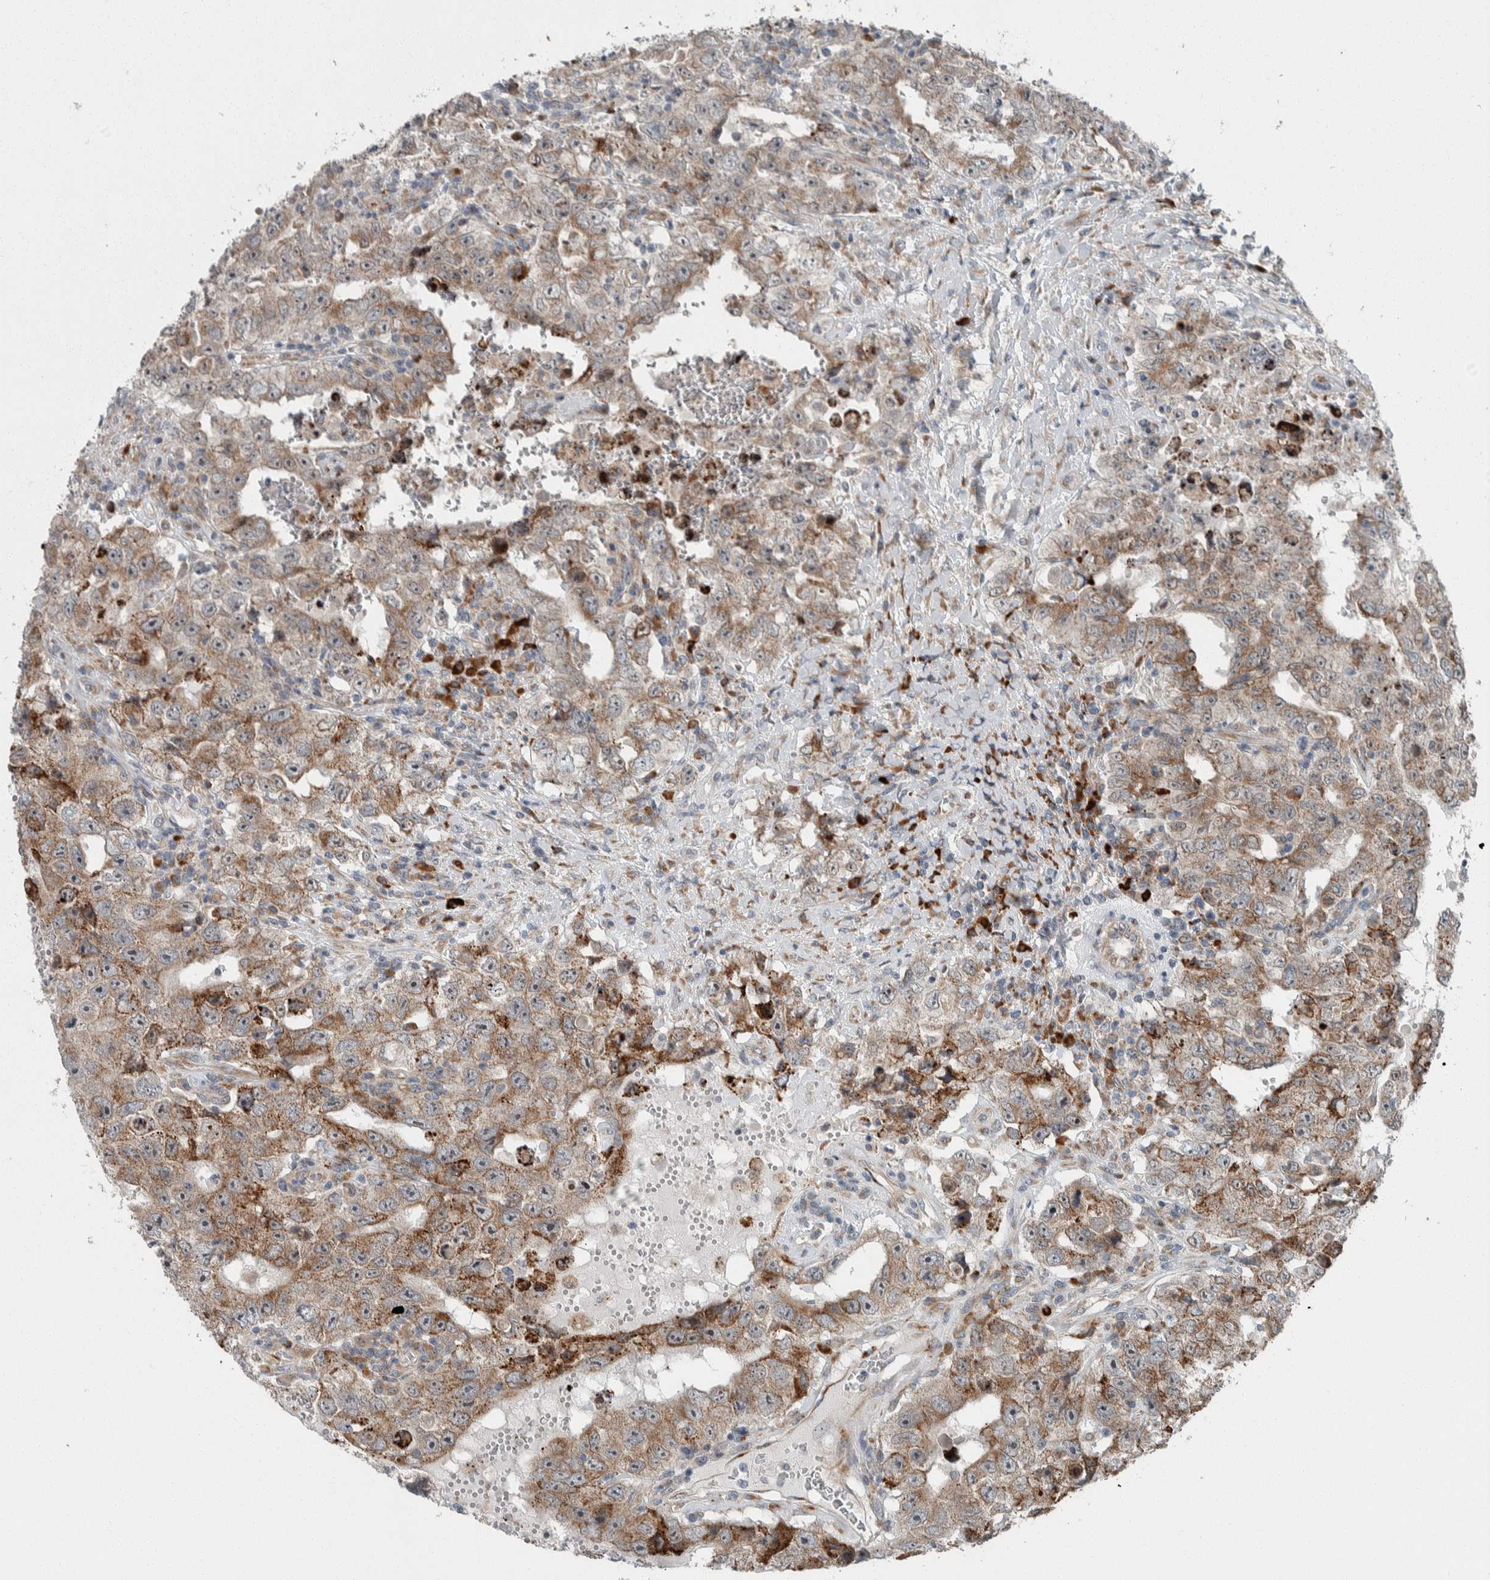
{"staining": {"intensity": "moderate", "quantity": "<25%", "location": "cytoplasmic/membranous"}, "tissue": "testis cancer", "cell_type": "Tumor cells", "image_type": "cancer", "snomed": [{"axis": "morphology", "description": "Carcinoma, Embryonal, NOS"}, {"axis": "topography", "description": "Testis"}], "caption": "Testis cancer tissue reveals moderate cytoplasmic/membranous staining in about <25% of tumor cells", "gene": "USP25", "patient": {"sex": "male", "age": 26}}